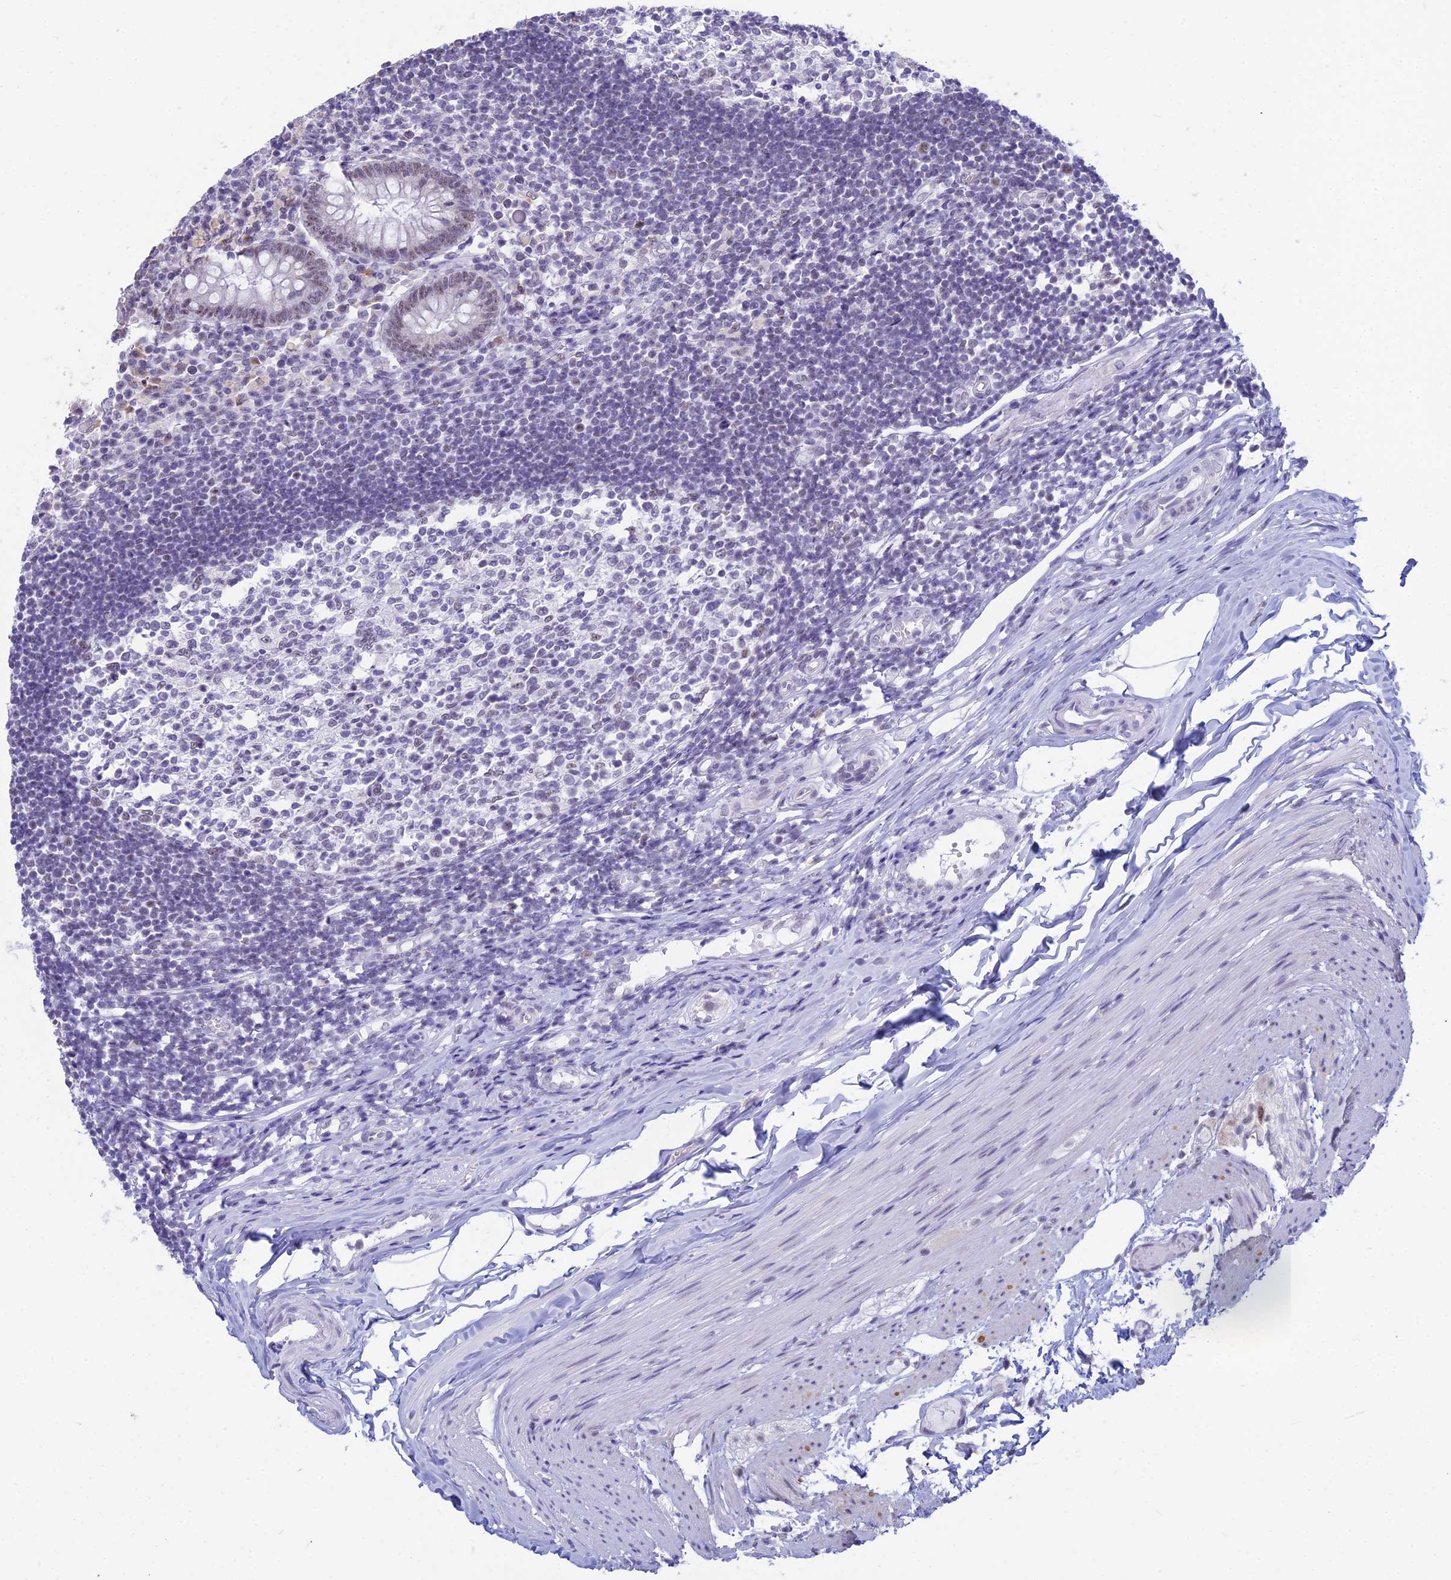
{"staining": {"intensity": "moderate", "quantity": ">75%", "location": "nuclear"}, "tissue": "appendix", "cell_type": "Glandular cells", "image_type": "normal", "snomed": [{"axis": "morphology", "description": "Normal tissue, NOS"}, {"axis": "topography", "description": "Appendix"}], "caption": "A high-resolution image shows immunohistochemistry staining of unremarkable appendix, which shows moderate nuclear expression in about >75% of glandular cells.", "gene": "KLF14", "patient": {"sex": "female", "age": 17}}